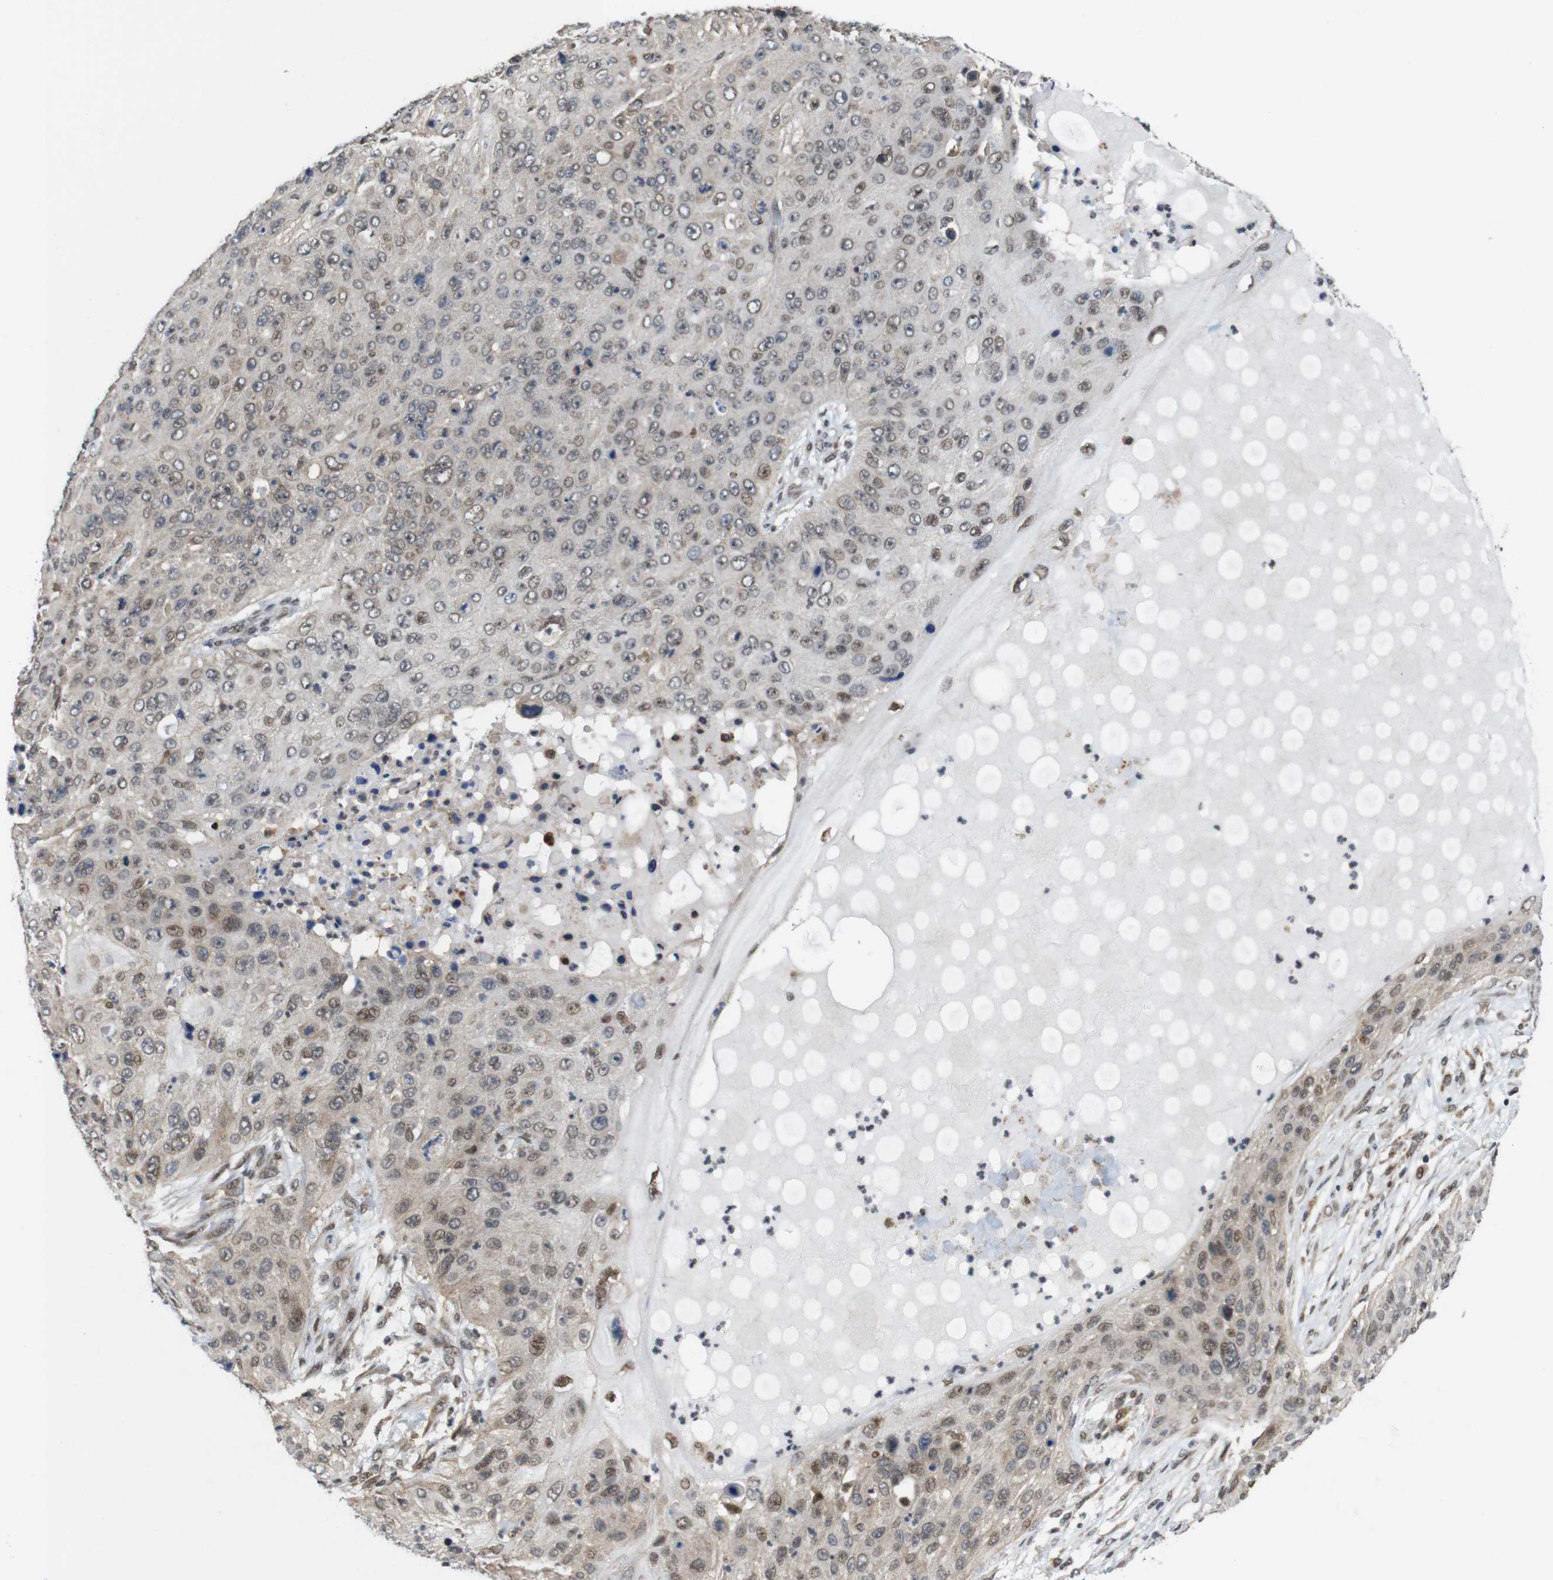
{"staining": {"intensity": "weak", "quantity": ">75%", "location": "cytoplasmic/membranous,nuclear"}, "tissue": "skin cancer", "cell_type": "Tumor cells", "image_type": "cancer", "snomed": [{"axis": "morphology", "description": "Squamous cell carcinoma, NOS"}, {"axis": "topography", "description": "Skin"}], "caption": "An IHC histopathology image of tumor tissue is shown. Protein staining in brown shows weak cytoplasmic/membranous and nuclear positivity in skin cancer (squamous cell carcinoma) within tumor cells.", "gene": "PNMA8A", "patient": {"sex": "female", "age": 80}}